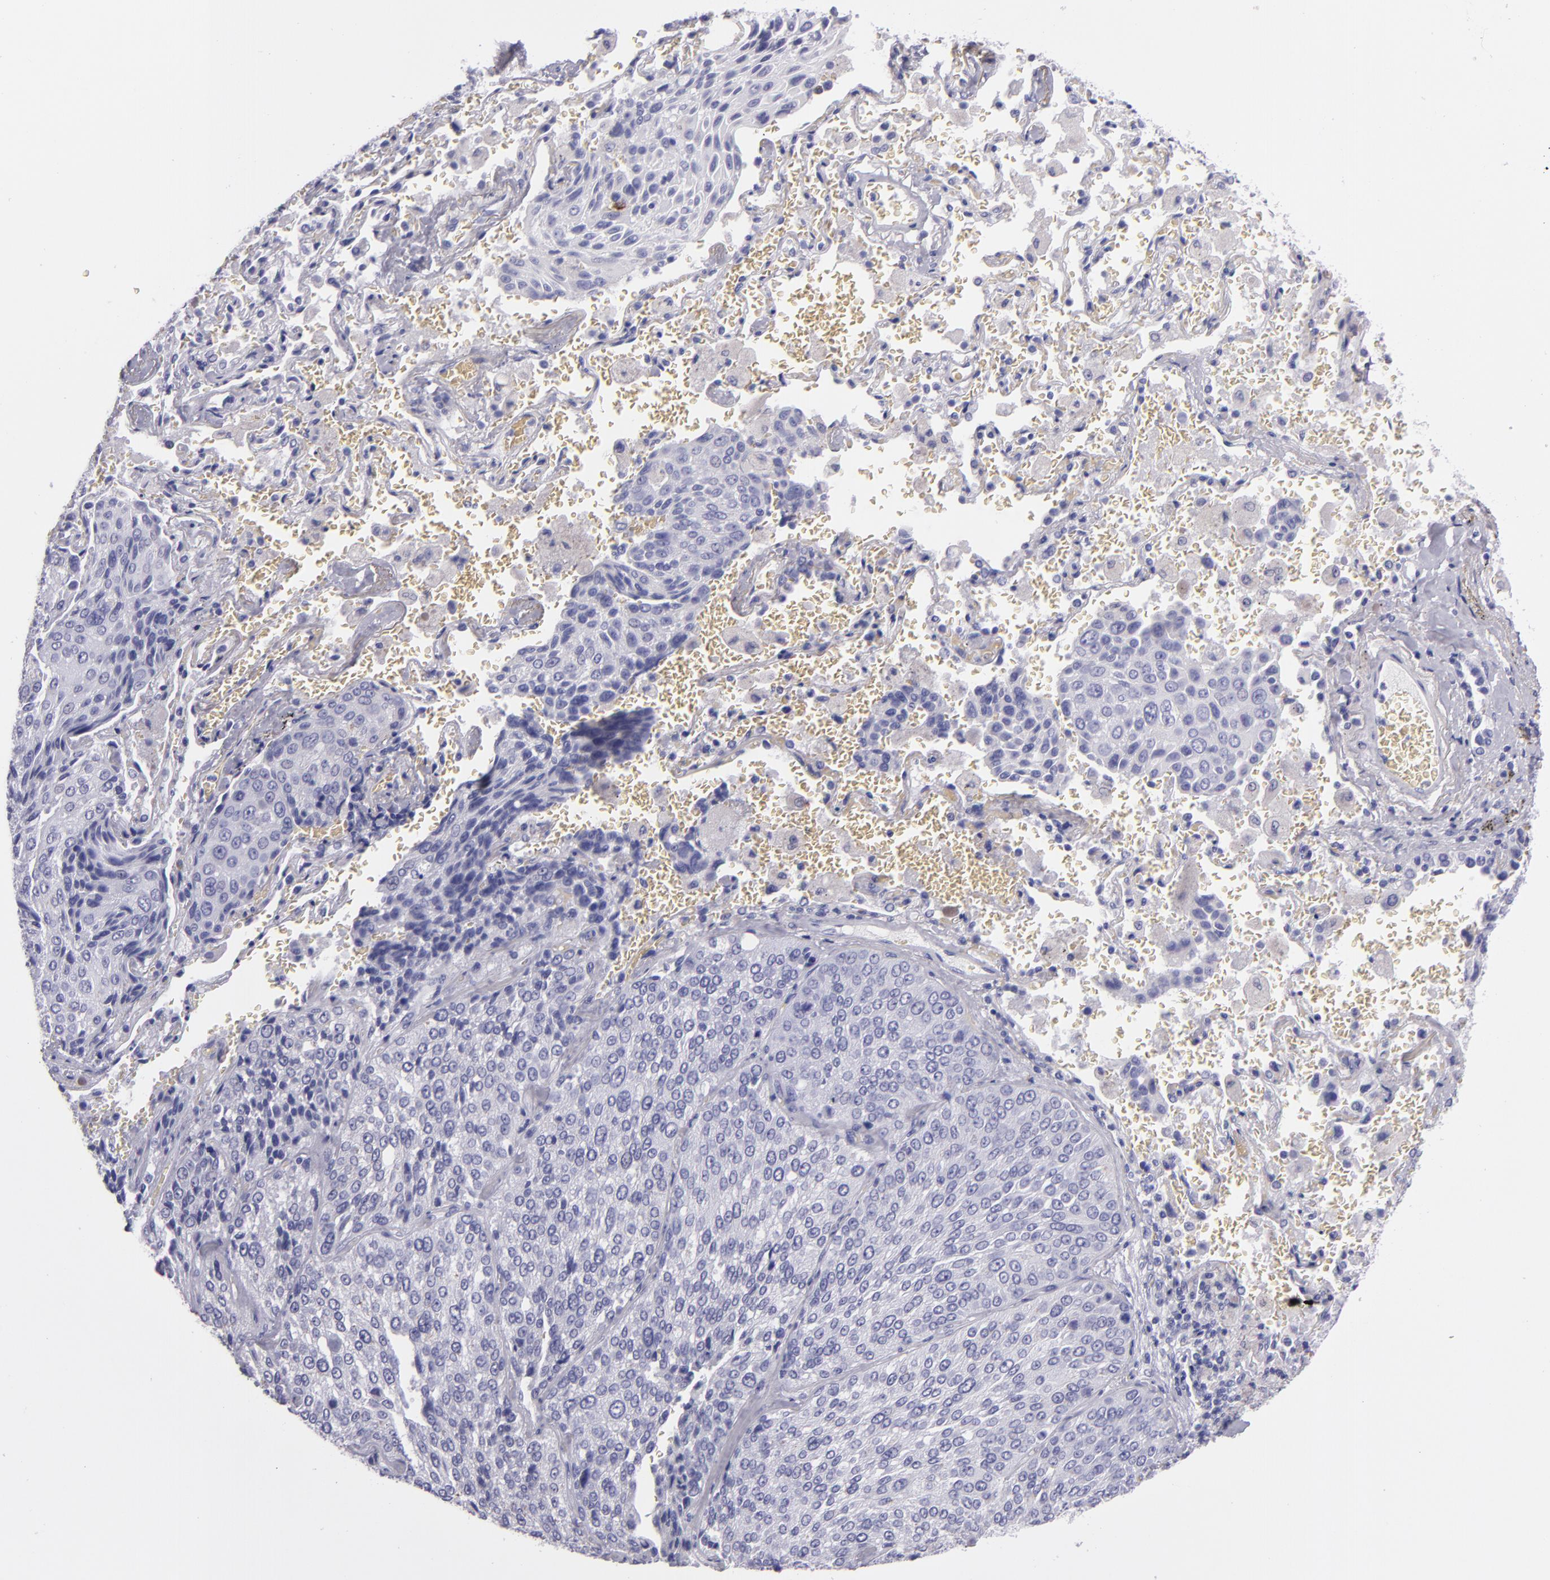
{"staining": {"intensity": "negative", "quantity": "none", "location": "none"}, "tissue": "lung cancer", "cell_type": "Tumor cells", "image_type": "cancer", "snomed": [{"axis": "morphology", "description": "Squamous cell carcinoma, NOS"}, {"axis": "topography", "description": "Lung"}], "caption": "An image of lung squamous cell carcinoma stained for a protein shows no brown staining in tumor cells. (Immunohistochemistry, brightfield microscopy, high magnification).", "gene": "MUC5AC", "patient": {"sex": "male", "age": 54}}